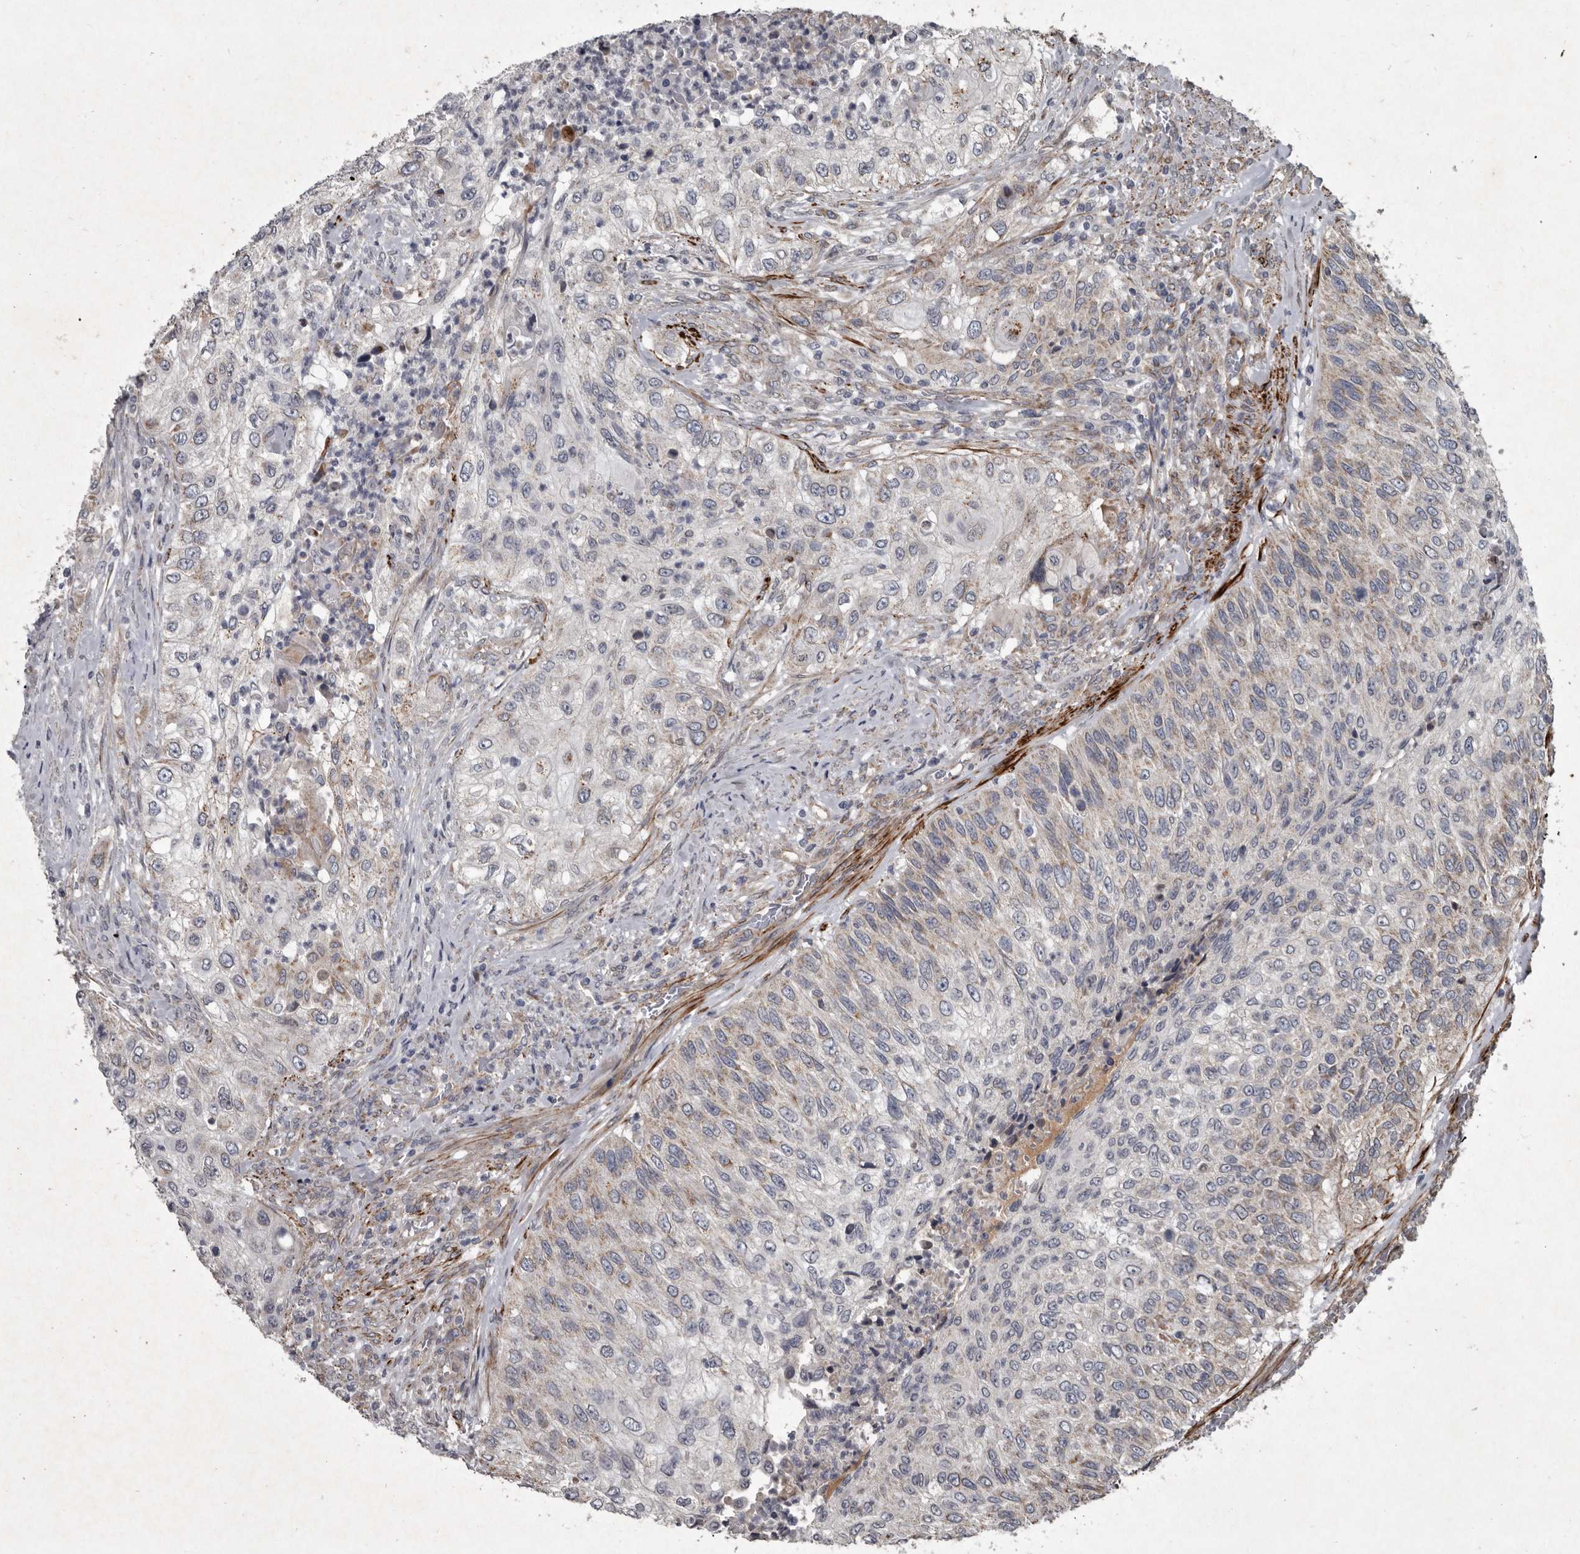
{"staining": {"intensity": "weak", "quantity": "<25%", "location": "cytoplasmic/membranous"}, "tissue": "urothelial cancer", "cell_type": "Tumor cells", "image_type": "cancer", "snomed": [{"axis": "morphology", "description": "Urothelial carcinoma, High grade"}, {"axis": "topography", "description": "Urinary bladder"}], "caption": "Urothelial cancer was stained to show a protein in brown. There is no significant positivity in tumor cells.", "gene": "MRPS15", "patient": {"sex": "female", "age": 60}}